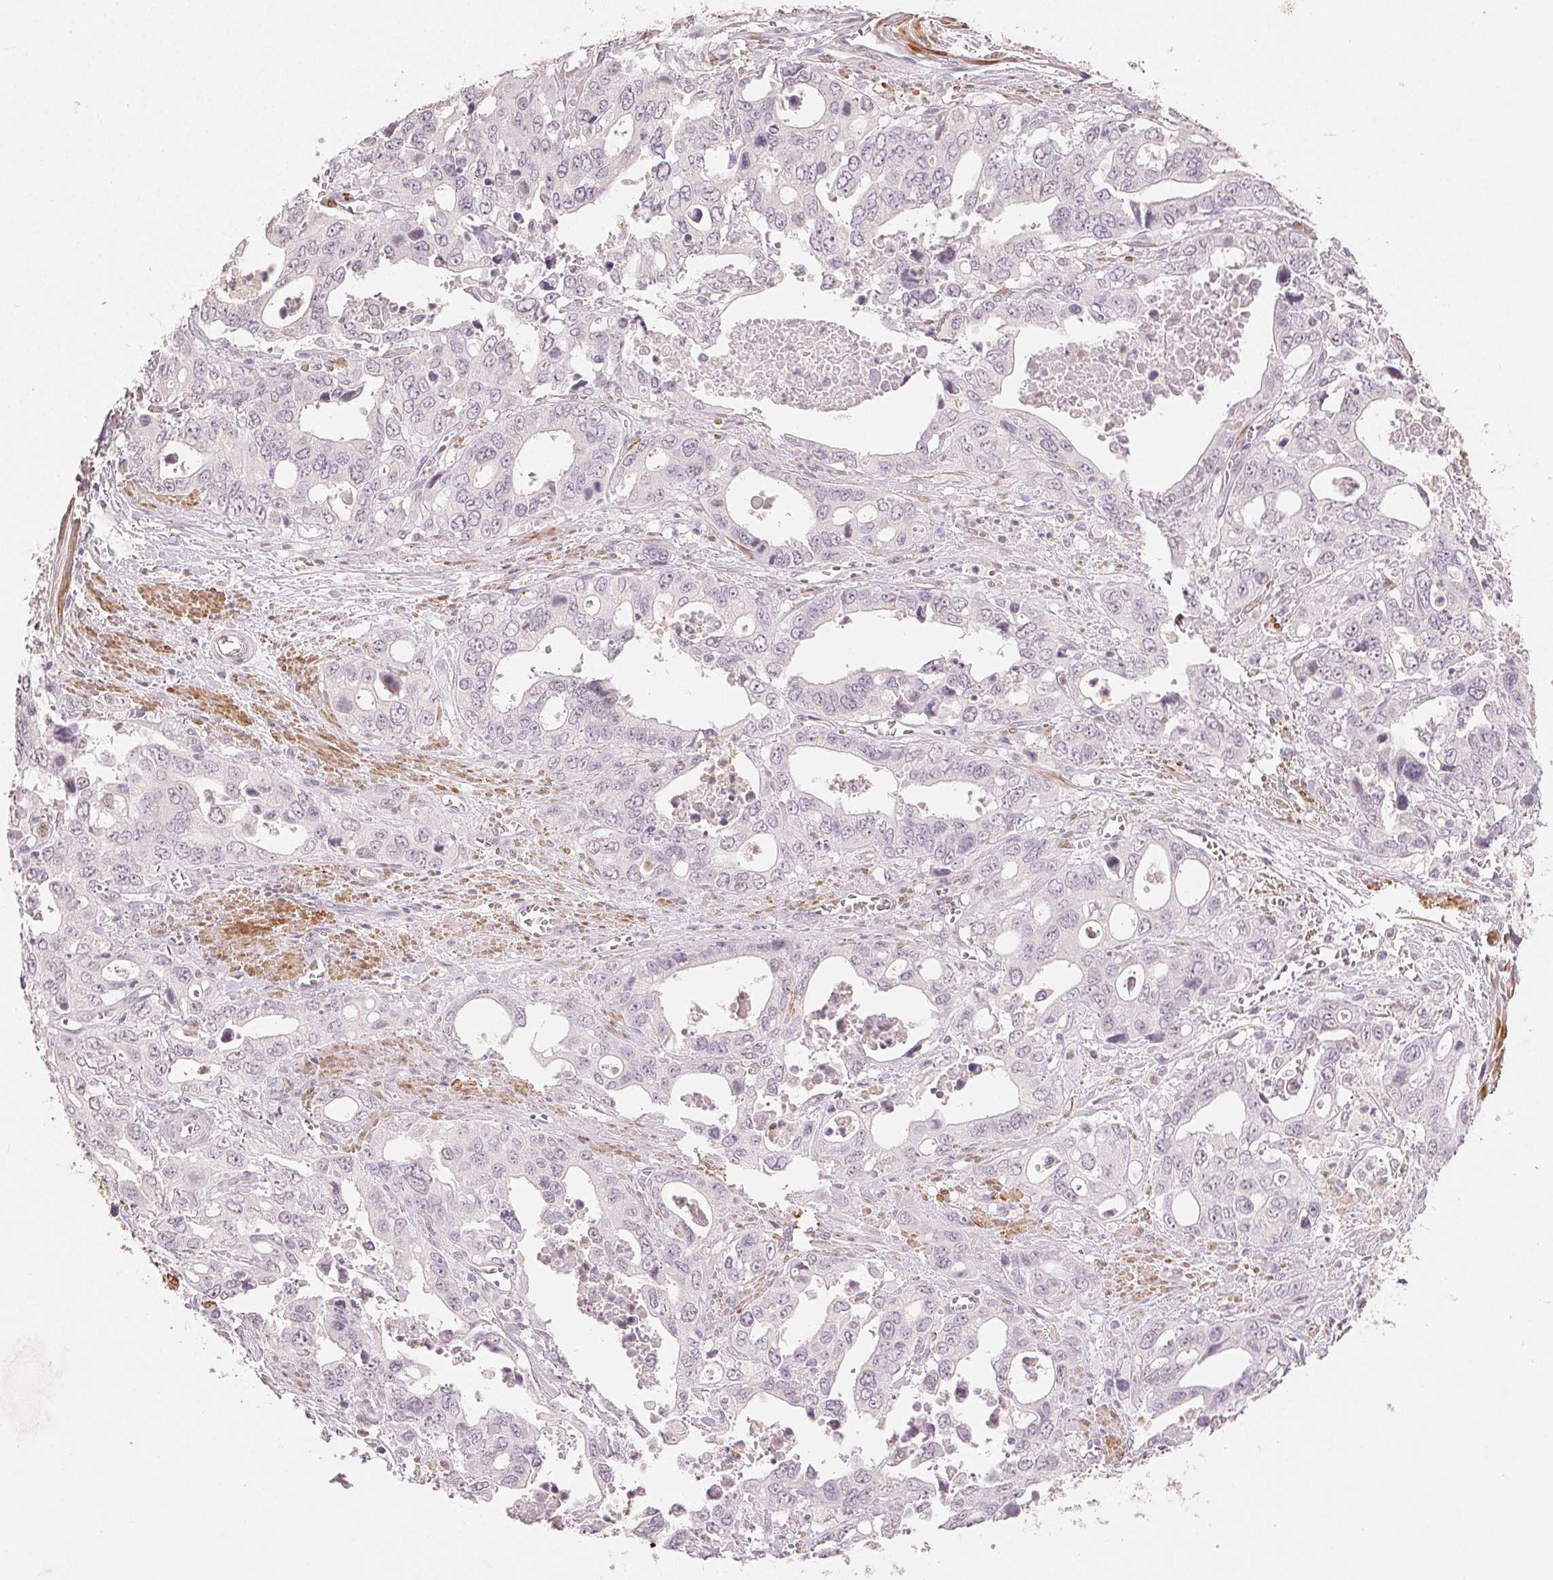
{"staining": {"intensity": "negative", "quantity": "none", "location": "none"}, "tissue": "stomach cancer", "cell_type": "Tumor cells", "image_type": "cancer", "snomed": [{"axis": "morphology", "description": "Adenocarcinoma, NOS"}, {"axis": "topography", "description": "Stomach, upper"}], "caption": "This histopathology image is of stomach adenocarcinoma stained with immunohistochemistry to label a protein in brown with the nuclei are counter-stained blue. There is no staining in tumor cells.", "gene": "SMTN", "patient": {"sex": "male", "age": 74}}